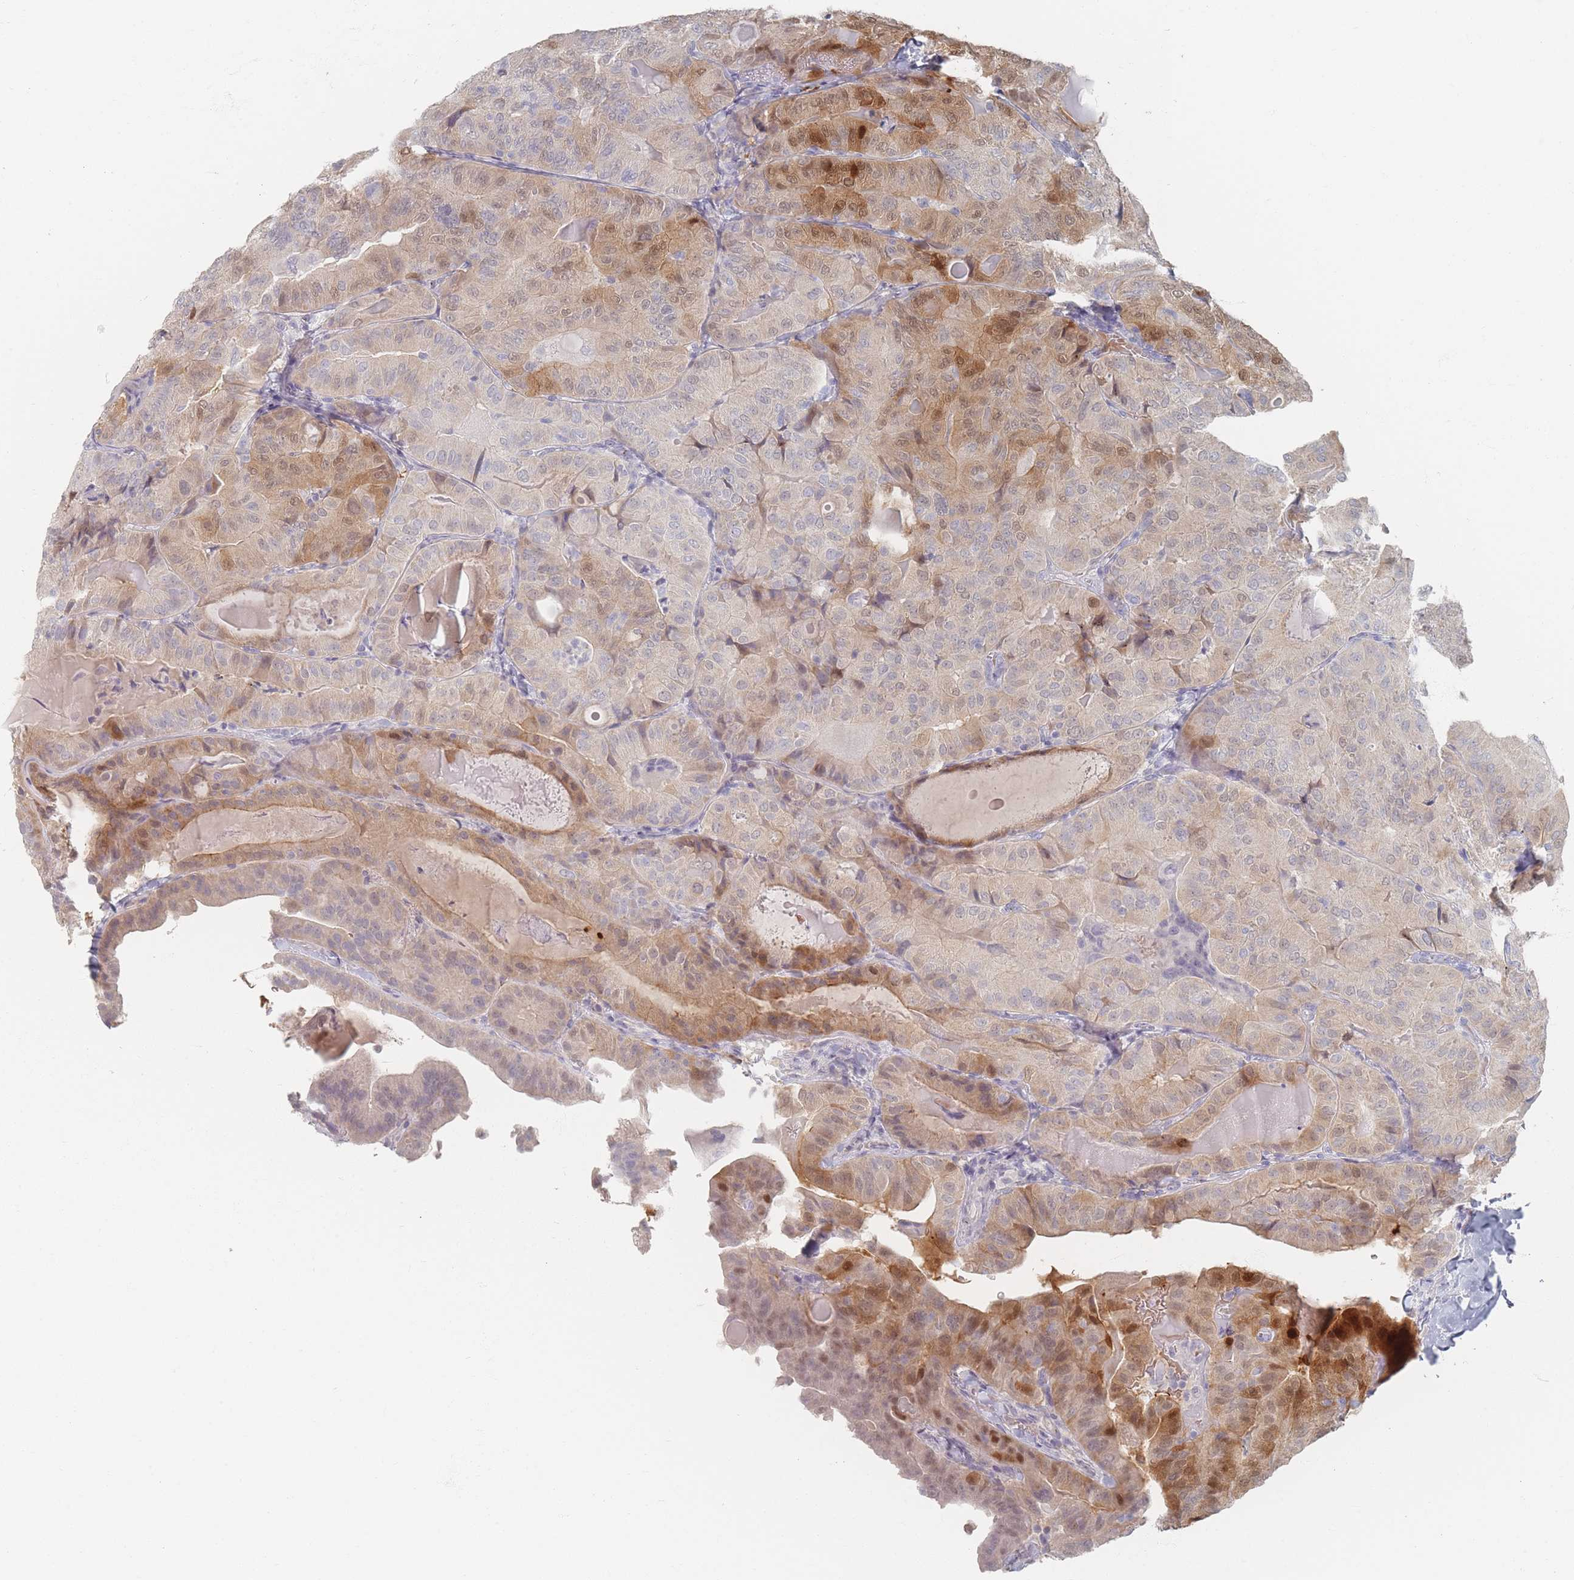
{"staining": {"intensity": "moderate", "quantity": "25%-75%", "location": "cytoplasmic/membranous,nuclear"}, "tissue": "thyroid cancer", "cell_type": "Tumor cells", "image_type": "cancer", "snomed": [{"axis": "morphology", "description": "Papillary adenocarcinoma, NOS"}, {"axis": "topography", "description": "Thyroid gland"}], "caption": "This histopathology image exhibits thyroid cancer (papillary adenocarcinoma) stained with immunohistochemistry (IHC) to label a protein in brown. The cytoplasmic/membranous and nuclear of tumor cells show moderate positivity for the protein. Nuclei are counter-stained blue.", "gene": "HELZ2", "patient": {"sex": "female", "age": 68}}